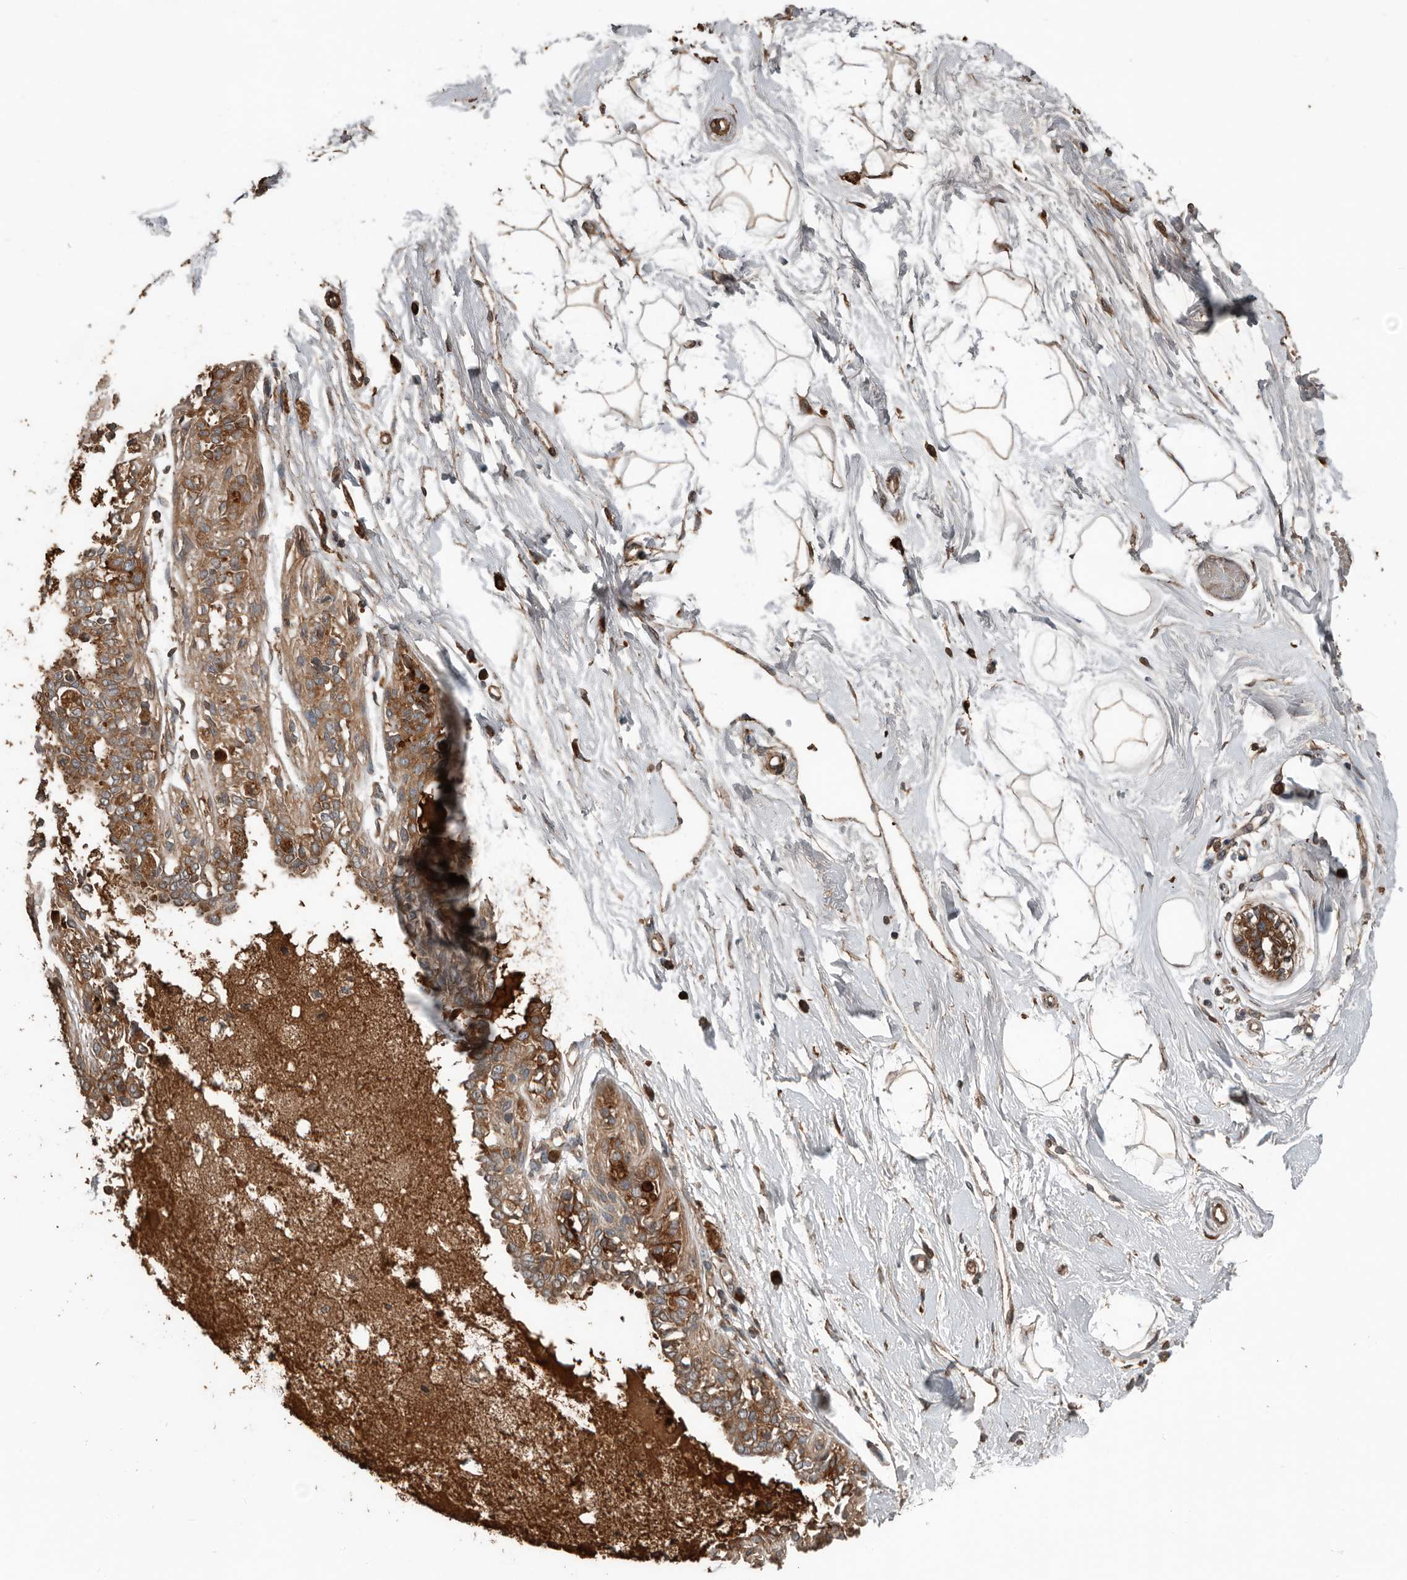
{"staining": {"intensity": "weak", "quantity": ">75%", "location": "cytoplasmic/membranous"}, "tissue": "breast", "cell_type": "Adipocytes", "image_type": "normal", "snomed": [{"axis": "morphology", "description": "Normal tissue, NOS"}, {"axis": "topography", "description": "Breast"}], "caption": "The micrograph displays staining of normal breast, revealing weak cytoplasmic/membranous protein positivity (brown color) within adipocytes.", "gene": "RNF207", "patient": {"sex": "female", "age": 45}}